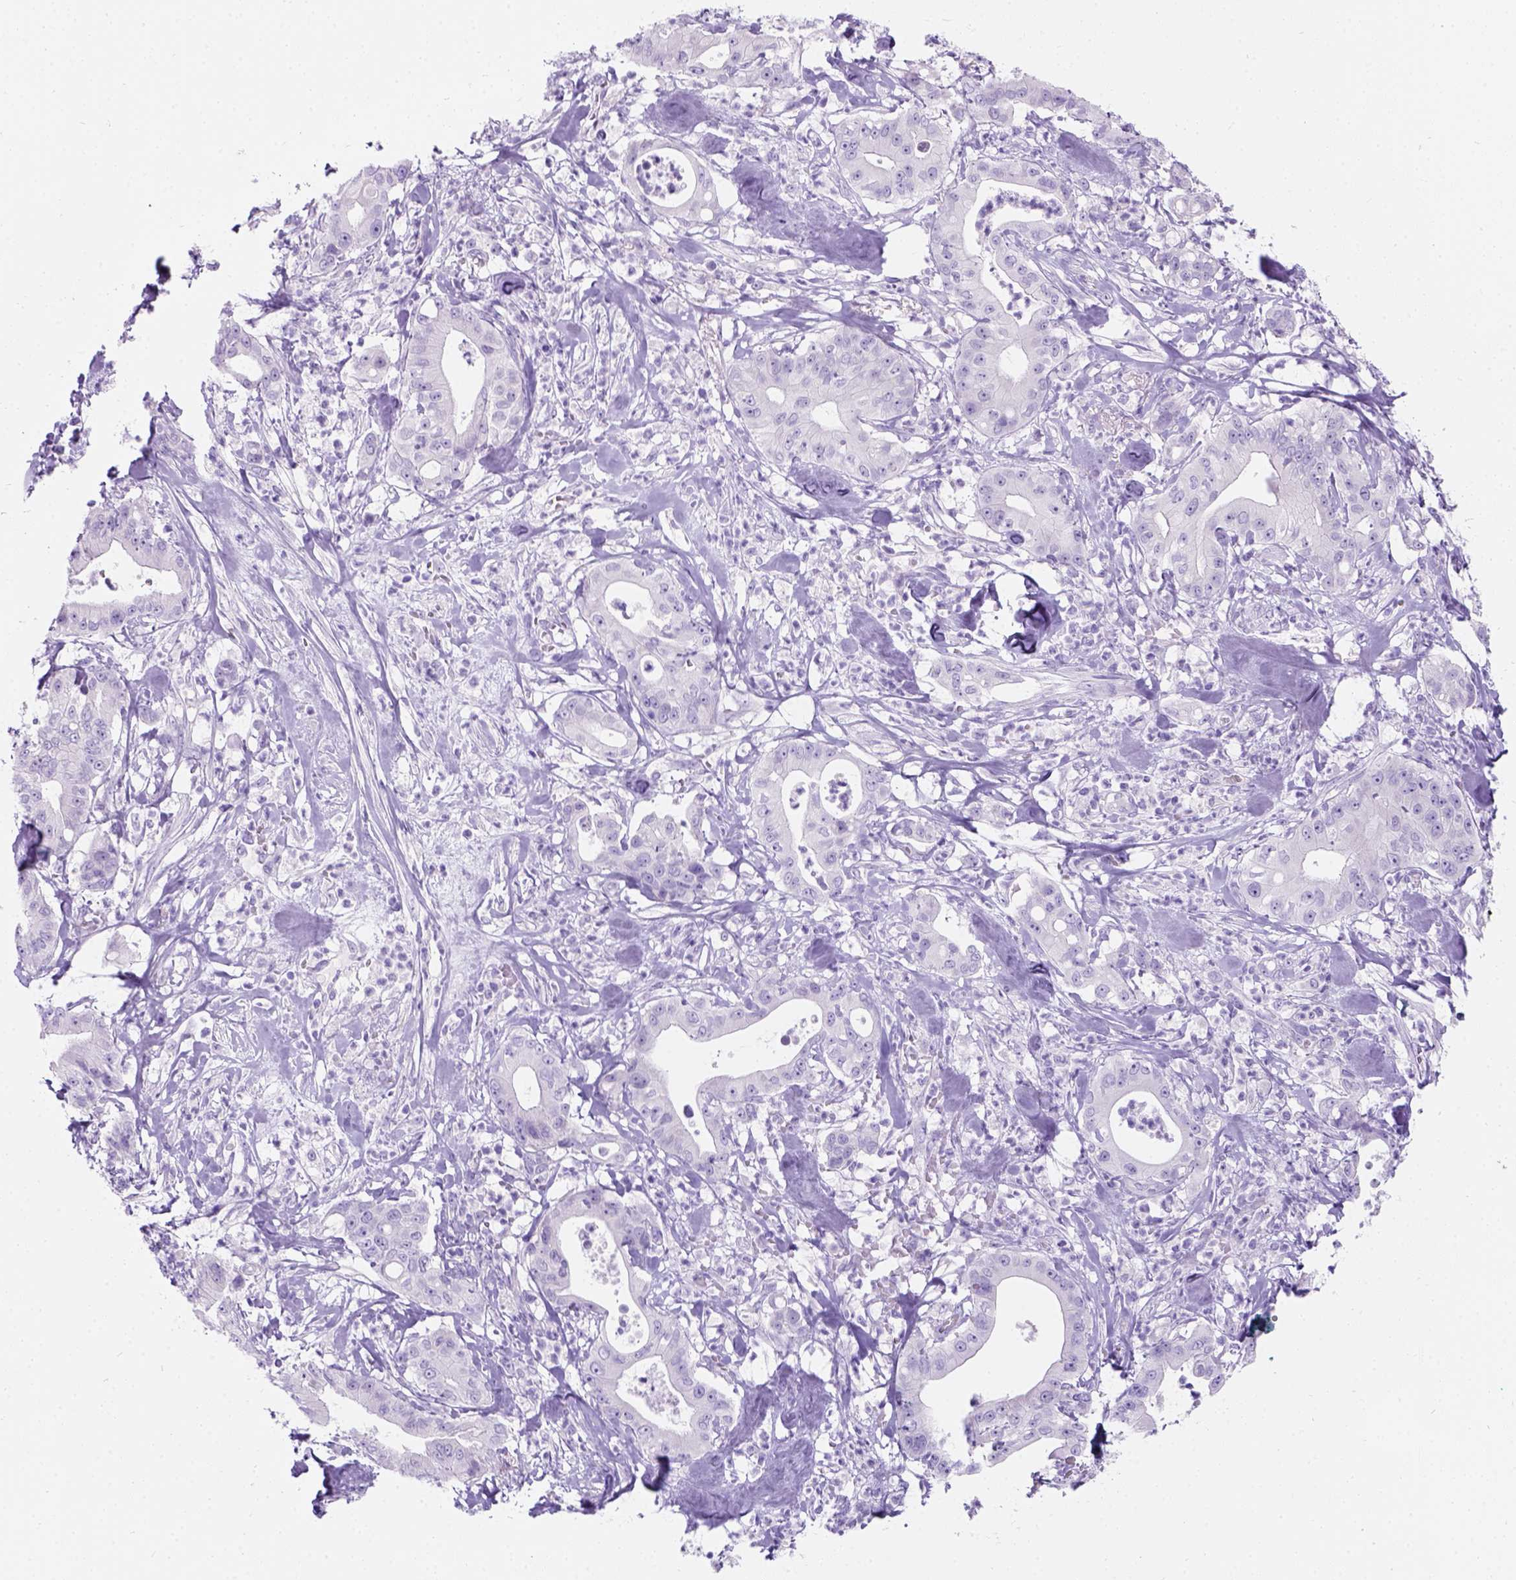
{"staining": {"intensity": "negative", "quantity": "none", "location": "none"}, "tissue": "pancreatic cancer", "cell_type": "Tumor cells", "image_type": "cancer", "snomed": [{"axis": "morphology", "description": "Adenocarcinoma, NOS"}, {"axis": "topography", "description": "Pancreas"}], "caption": "DAB (3,3'-diaminobenzidine) immunohistochemical staining of pancreatic cancer displays no significant staining in tumor cells.", "gene": "C7orf57", "patient": {"sex": "male", "age": 71}}